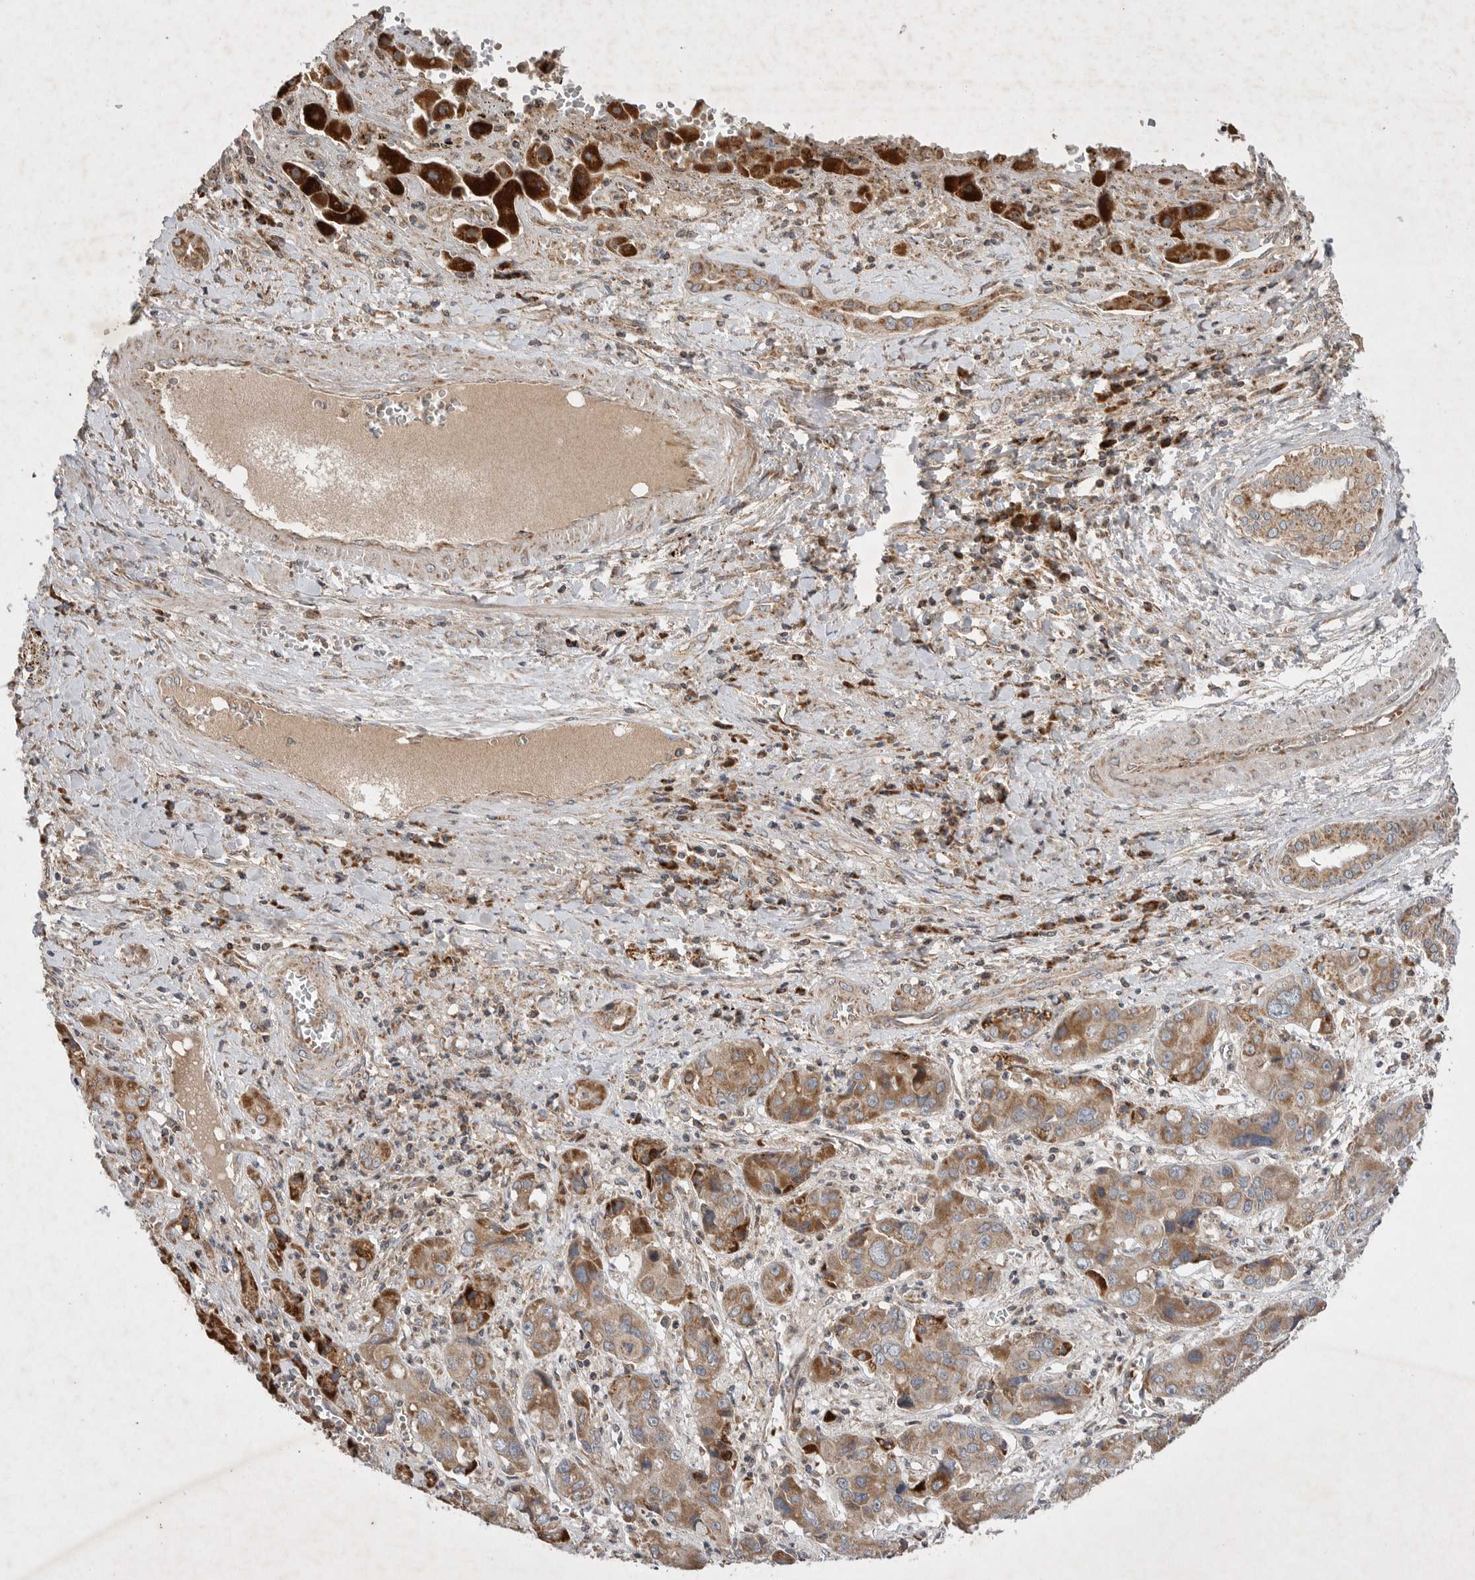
{"staining": {"intensity": "moderate", "quantity": ">75%", "location": "cytoplasmic/membranous"}, "tissue": "liver cancer", "cell_type": "Tumor cells", "image_type": "cancer", "snomed": [{"axis": "morphology", "description": "Cholangiocarcinoma"}, {"axis": "topography", "description": "Liver"}], "caption": "The micrograph displays a brown stain indicating the presence of a protein in the cytoplasmic/membranous of tumor cells in cholangiocarcinoma (liver).", "gene": "KIF21B", "patient": {"sex": "male", "age": 67}}